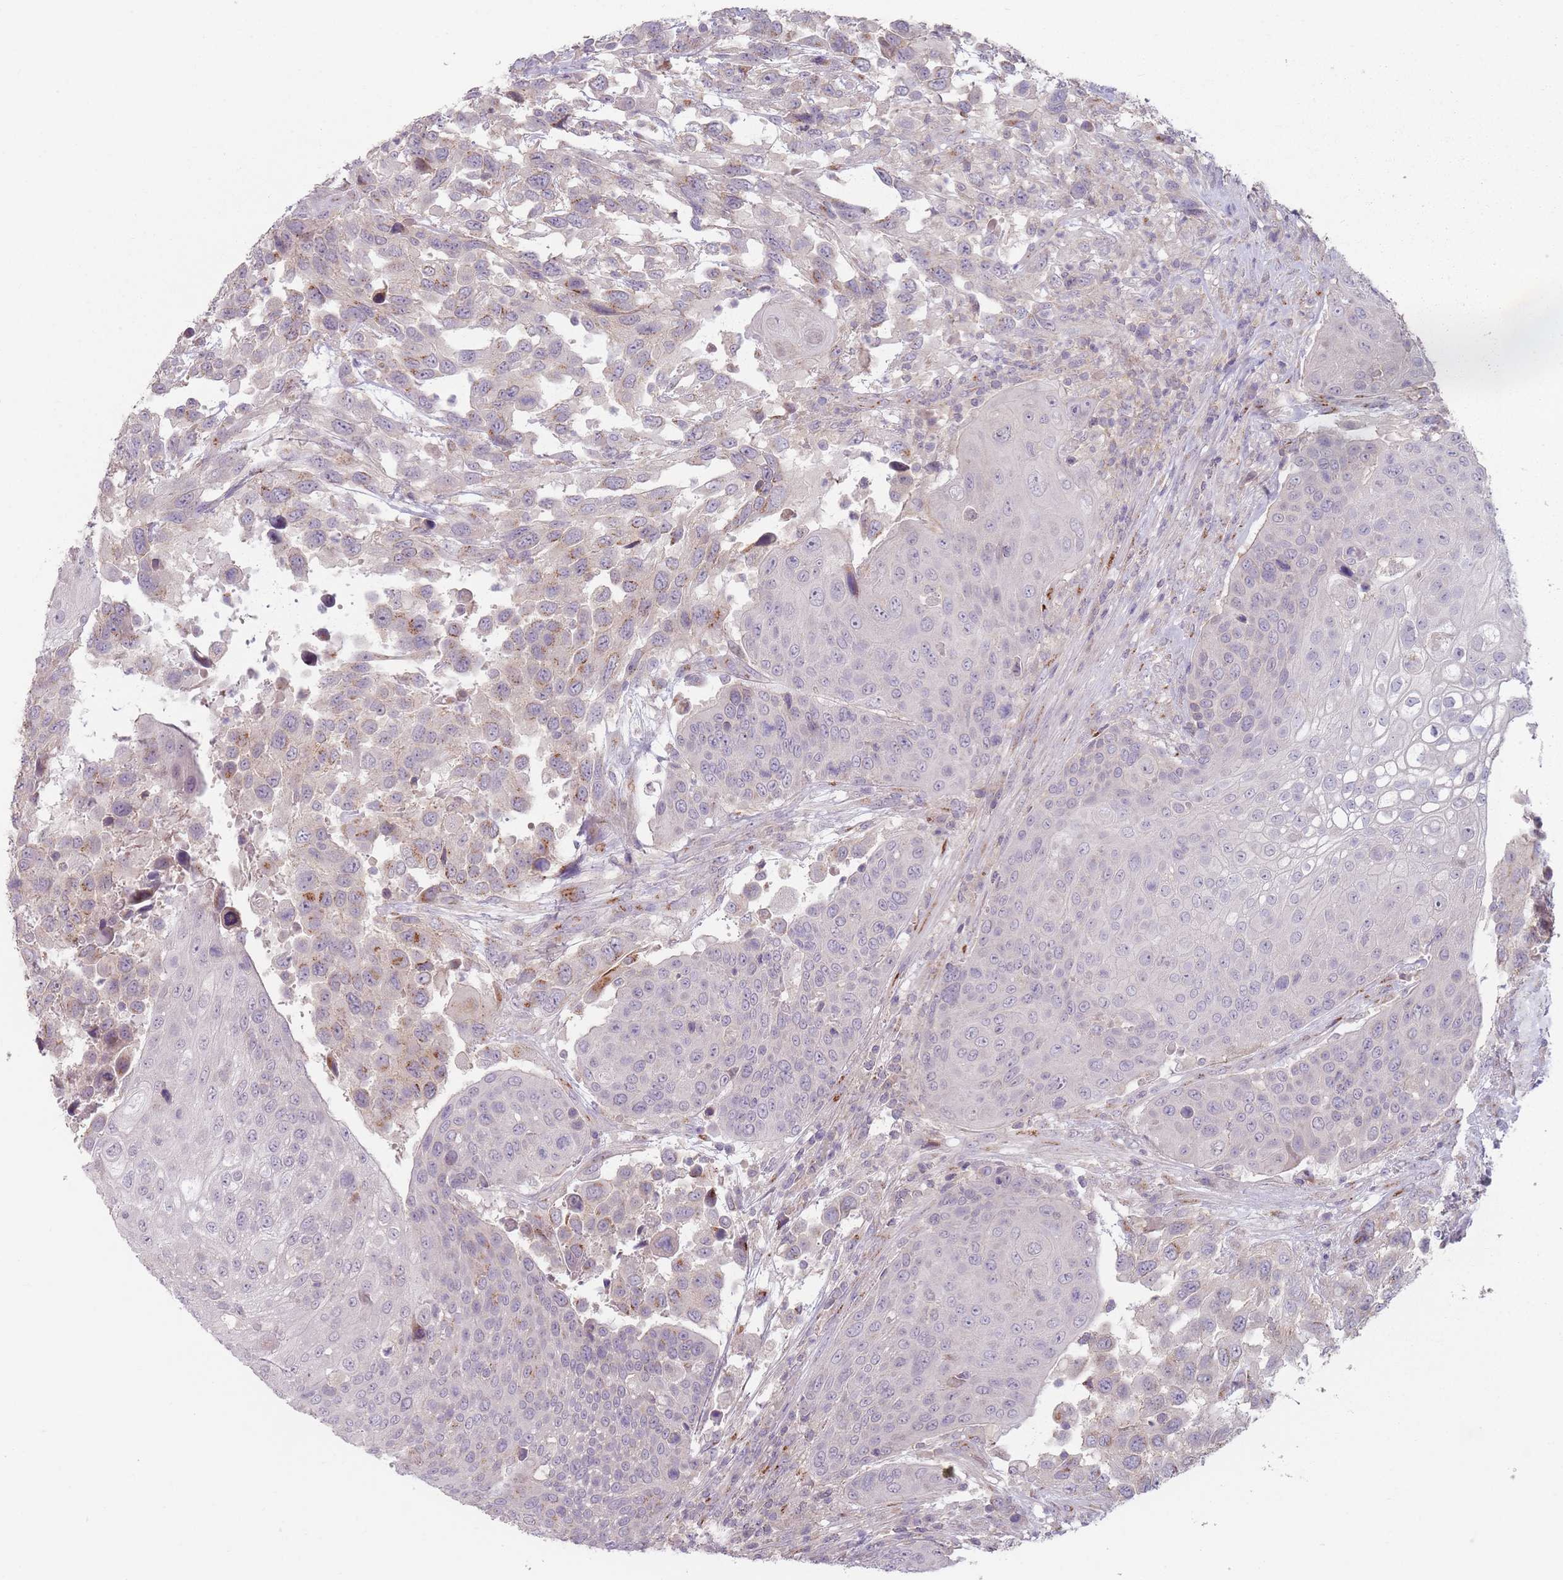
{"staining": {"intensity": "weak", "quantity": "<25%", "location": "cytoplasmic/membranous"}, "tissue": "urothelial cancer", "cell_type": "Tumor cells", "image_type": "cancer", "snomed": [{"axis": "morphology", "description": "Urothelial carcinoma, High grade"}, {"axis": "topography", "description": "Urinary bladder"}], "caption": "Immunohistochemical staining of human urothelial cancer exhibits no significant positivity in tumor cells.", "gene": "AKAIN1", "patient": {"sex": "female", "age": 70}}